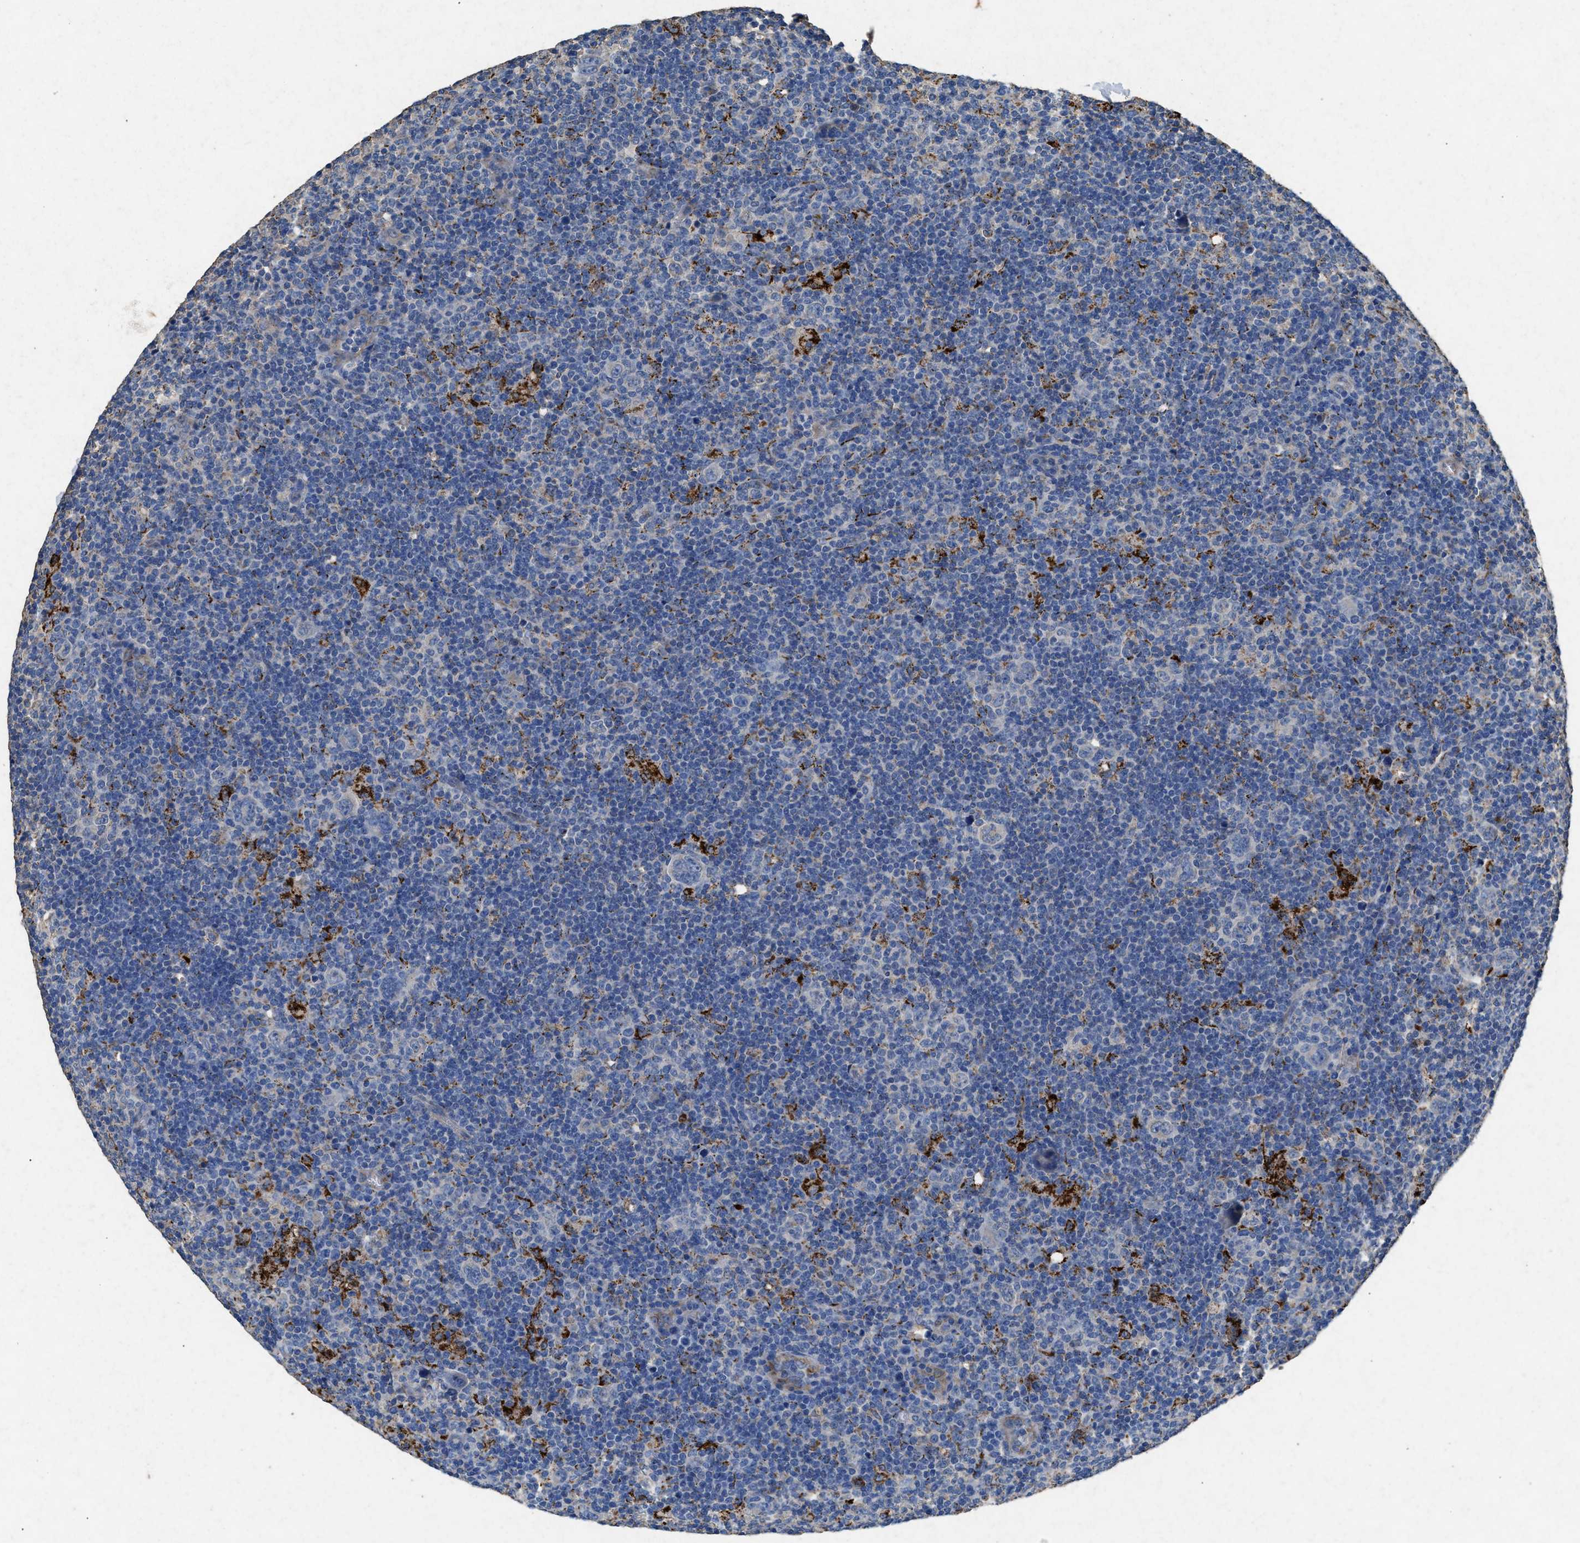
{"staining": {"intensity": "negative", "quantity": "none", "location": "none"}, "tissue": "lymphoma", "cell_type": "Tumor cells", "image_type": "cancer", "snomed": [{"axis": "morphology", "description": "Hodgkin's disease, NOS"}, {"axis": "topography", "description": "Lymph node"}], "caption": "The image shows no staining of tumor cells in lymphoma.", "gene": "CDK15", "patient": {"sex": "female", "age": 57}}